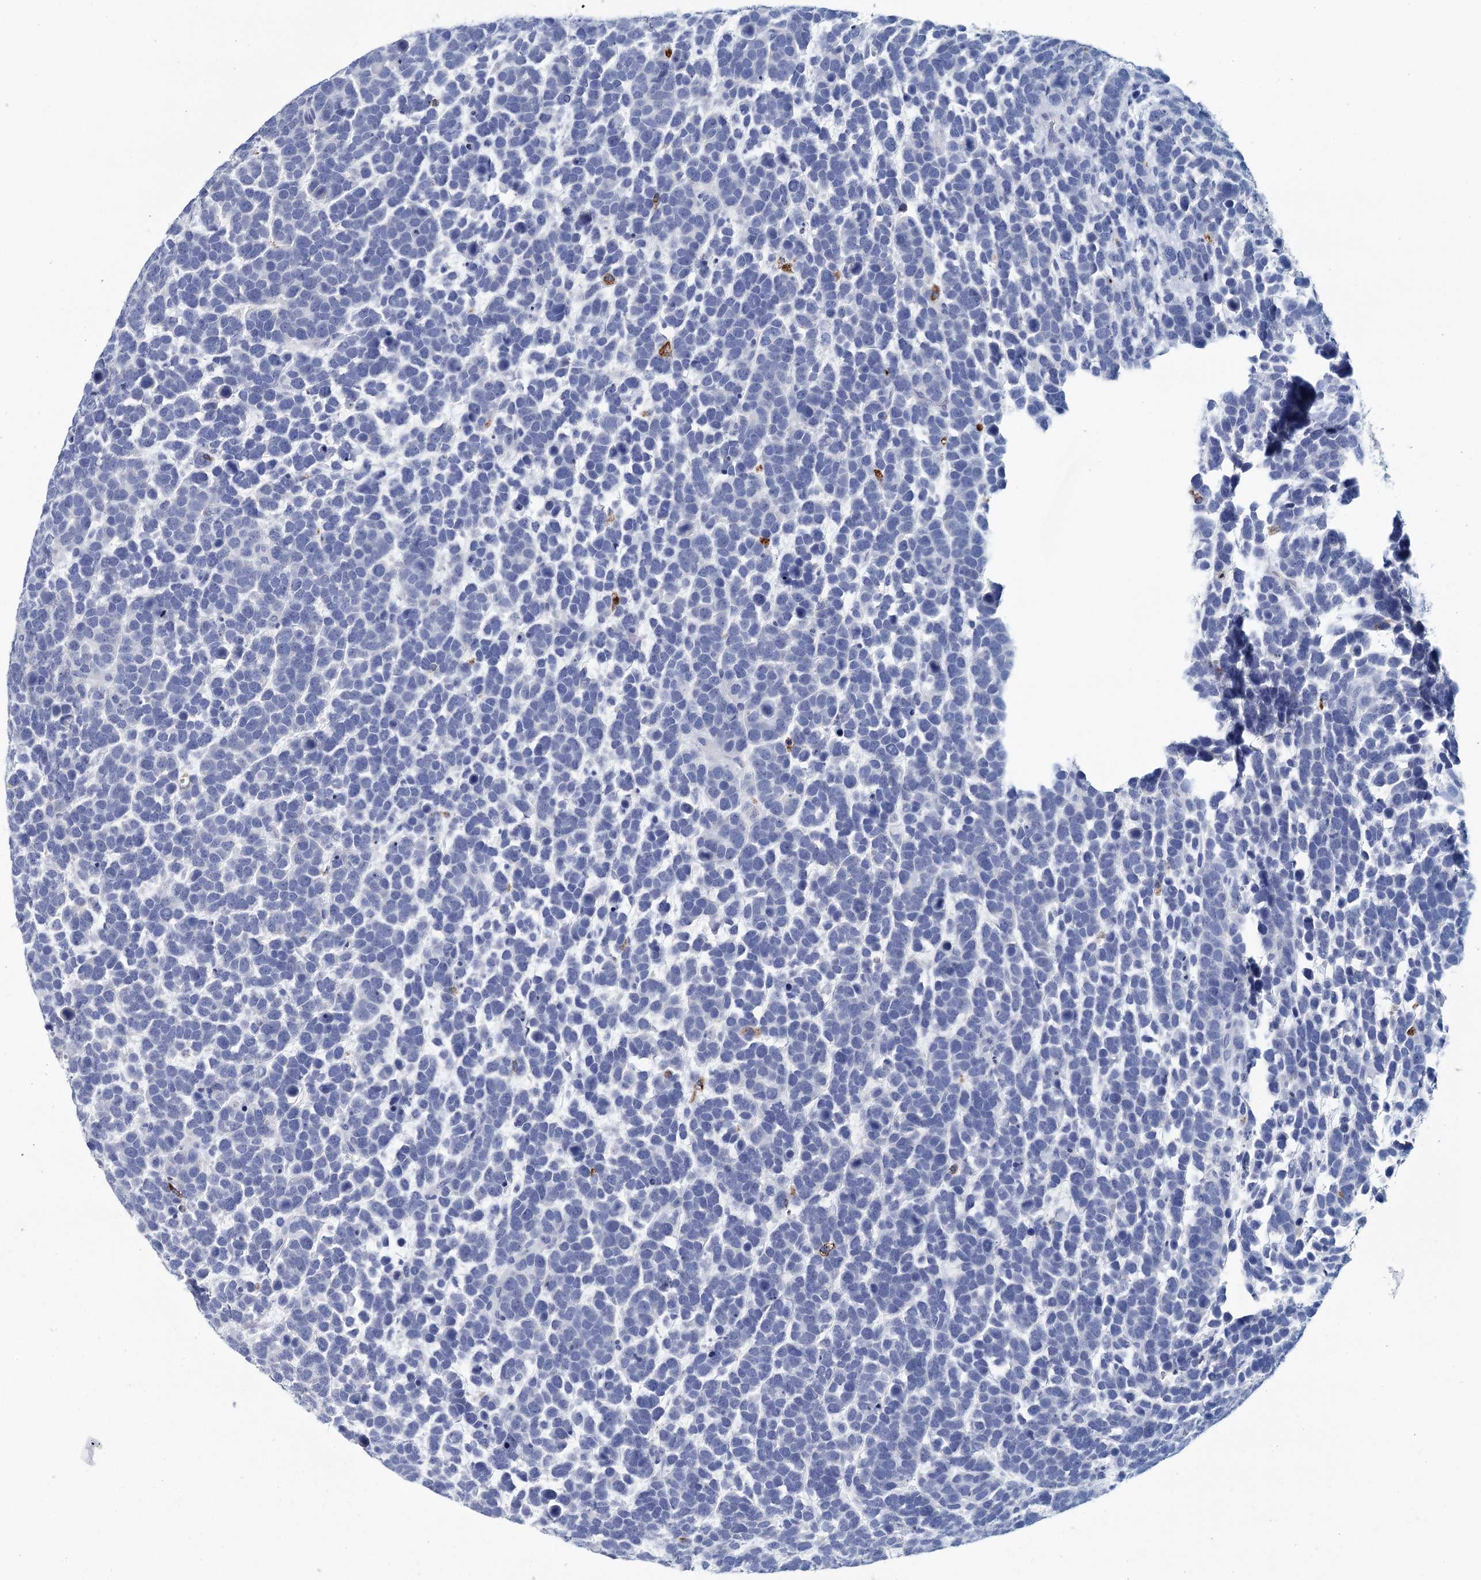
{"staining": {"intensity": "negative", "quantity": "none", "location": "none"}, "tissue": "urothelial cancer", "cell_type": "Tumor cells", "image_type": "cancer", "snomed": [{"axis": "morphology", "description": "Urothelial carcinoma, High grade"}, {"axis": "topography", "description": "Urinary bladder"}], "caption": "A histopathology image of urothelial cancer stained for a protein displays no brown staining in tumor cells.", "gene": "METTL7B", "patient": {"sex": "female", "age": 82}}